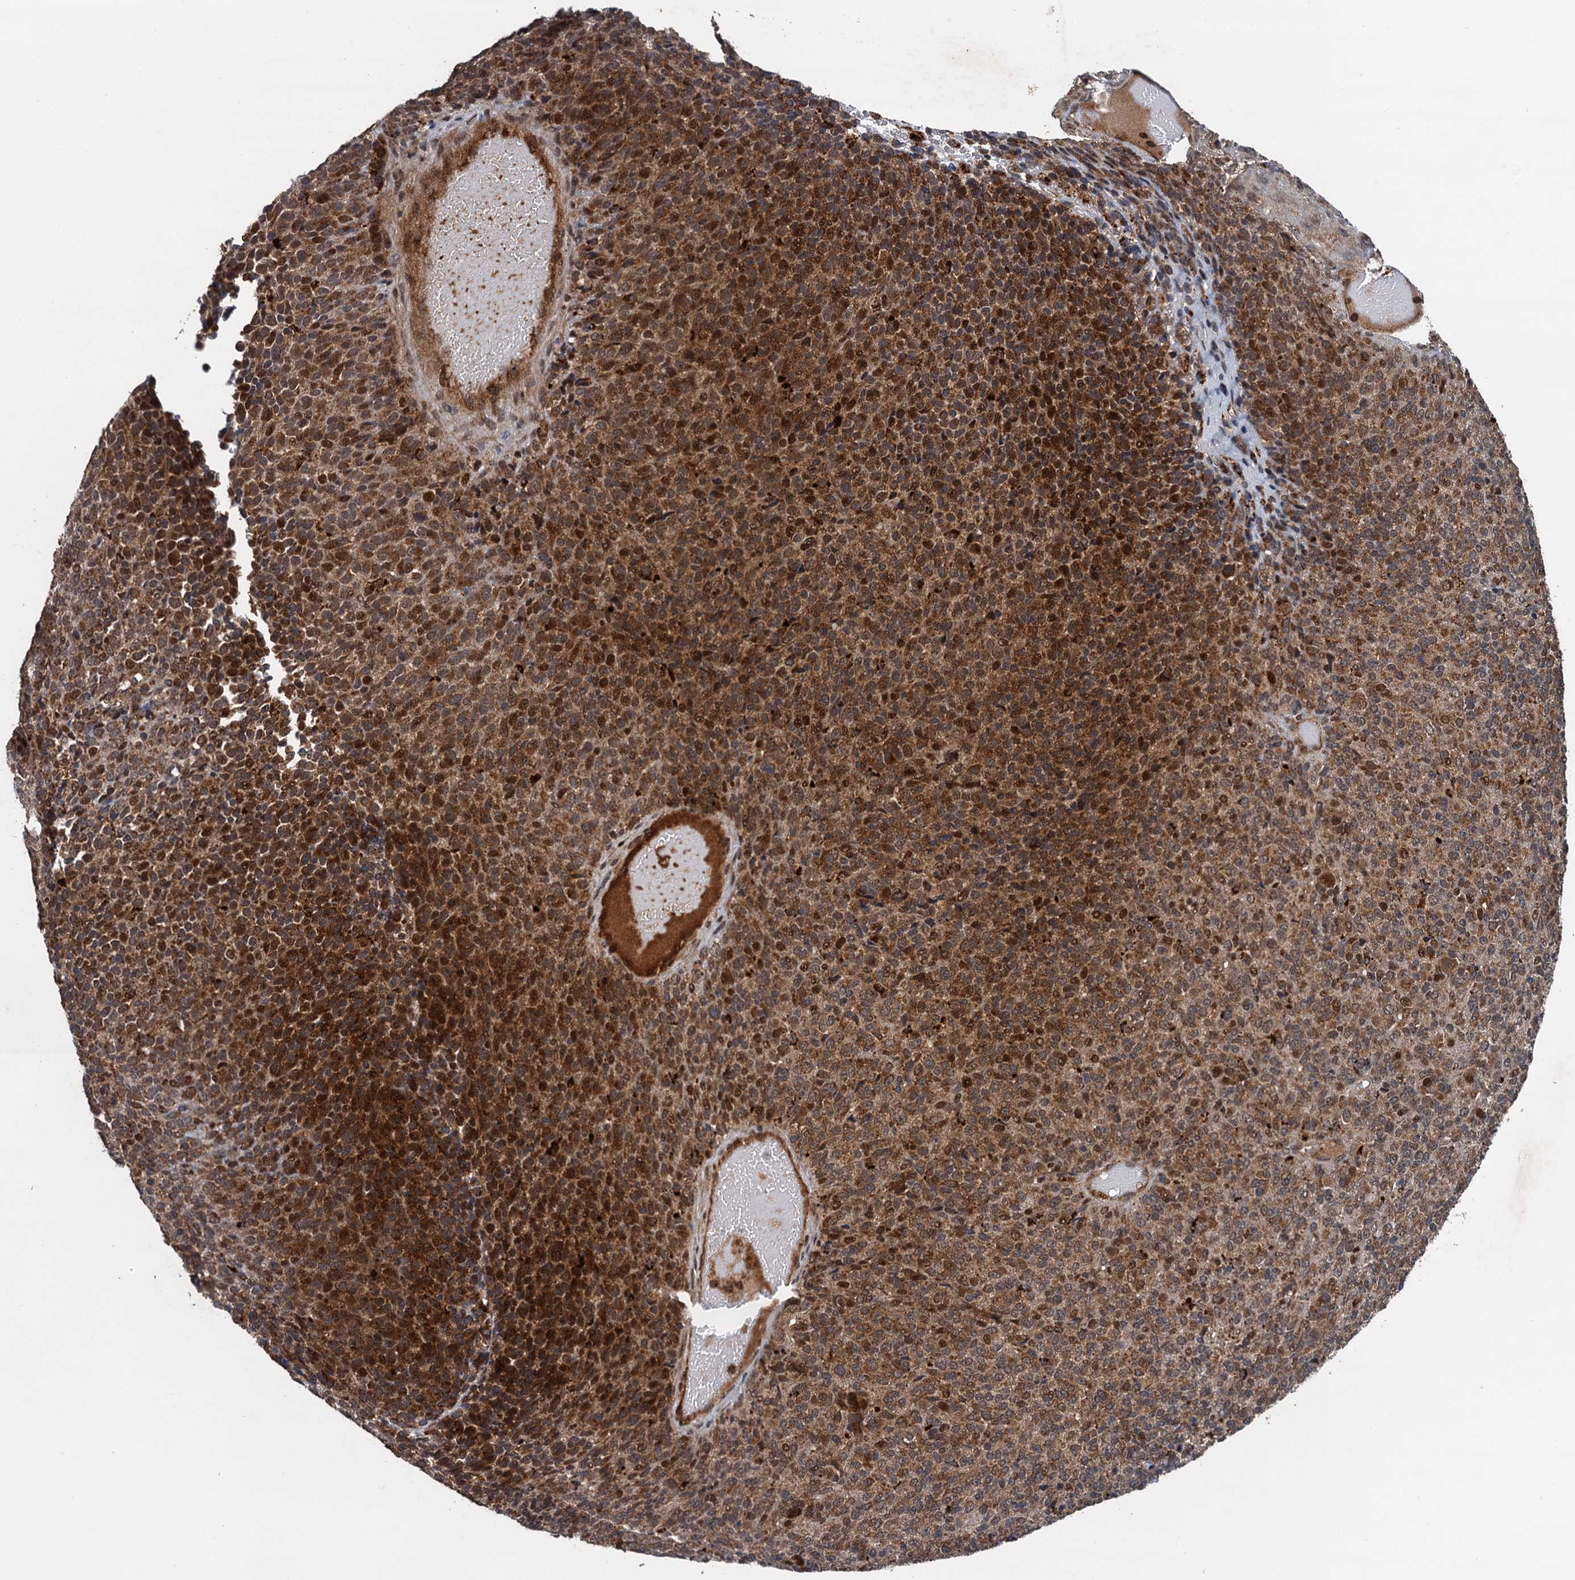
{"staining": {"intensity": "moderate", "quantity": ">75%", "location": "cytoplasmic/membranous,nuclear"}, "tissue": "melanoma", "cell_type": "Tumor cells", "image_type": "cancer", "snomed": [{"axis": "morphology", "description": "Malignant melanoma, Metastatic site"}, {"axis": "topography", "description": "Brain"}], "caption": "There is medium levels of moderate cytoplasmic/membranous and nuclear staining in tumor cells of malignant melanoma (metastatic site), as demonstrated by immunohistochemical staining (brown color).", "gene": "NLRP10", "patient": {"sex": "female", "age": 56}}